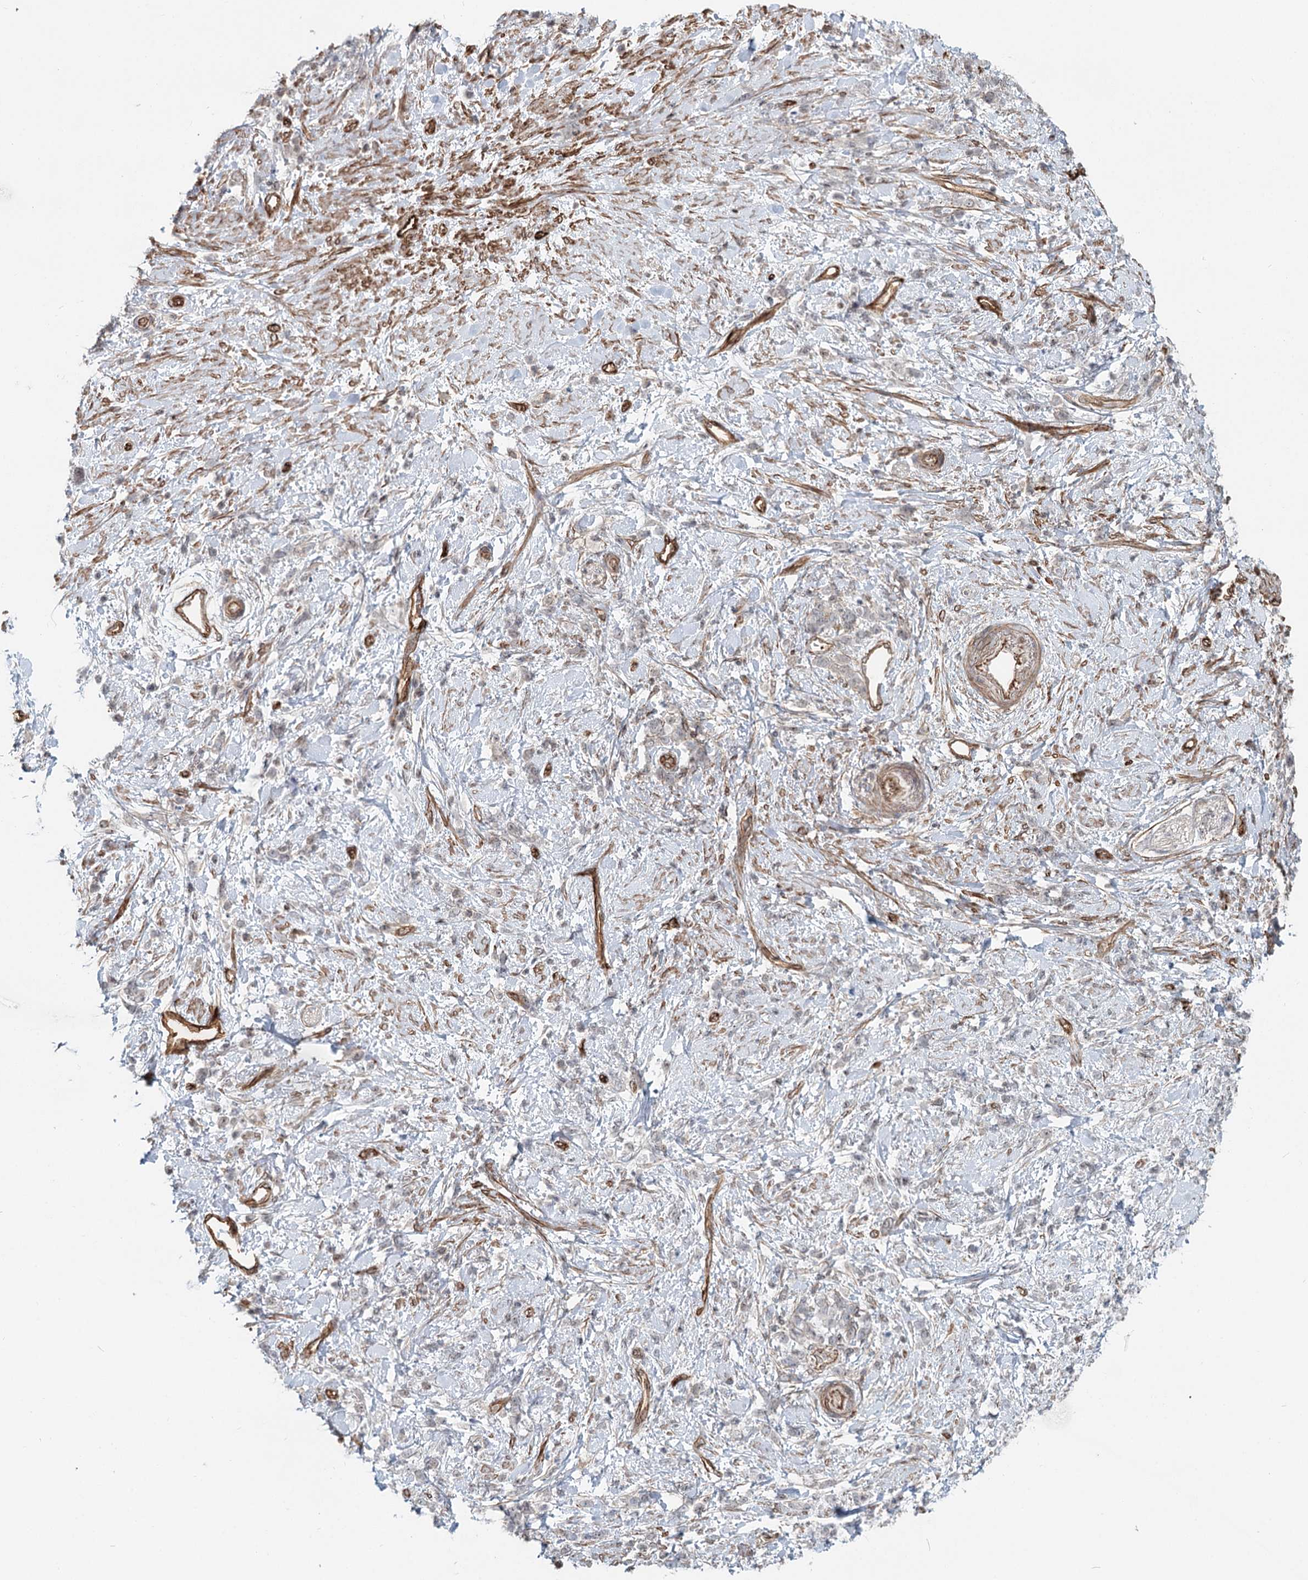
{"staining": {"intensity": "negative", "quantity": "none", "location": "none"}, "tissue": "stomach cancer", "cell_type": "Tumor cells", "image_type": "cancer", "snomed": [{"axis": "morphology", "description": "Adenocarcinoma, NOS"}, {"axis": "topography", "description": "Stomach"}], "caption": "Stomach adenocarcinoma stained for a protein using IHC demonstrates no positivity tumor cells.", "gene": "ZFYVE28", "patient": {"sex": "female", "age": 60}}